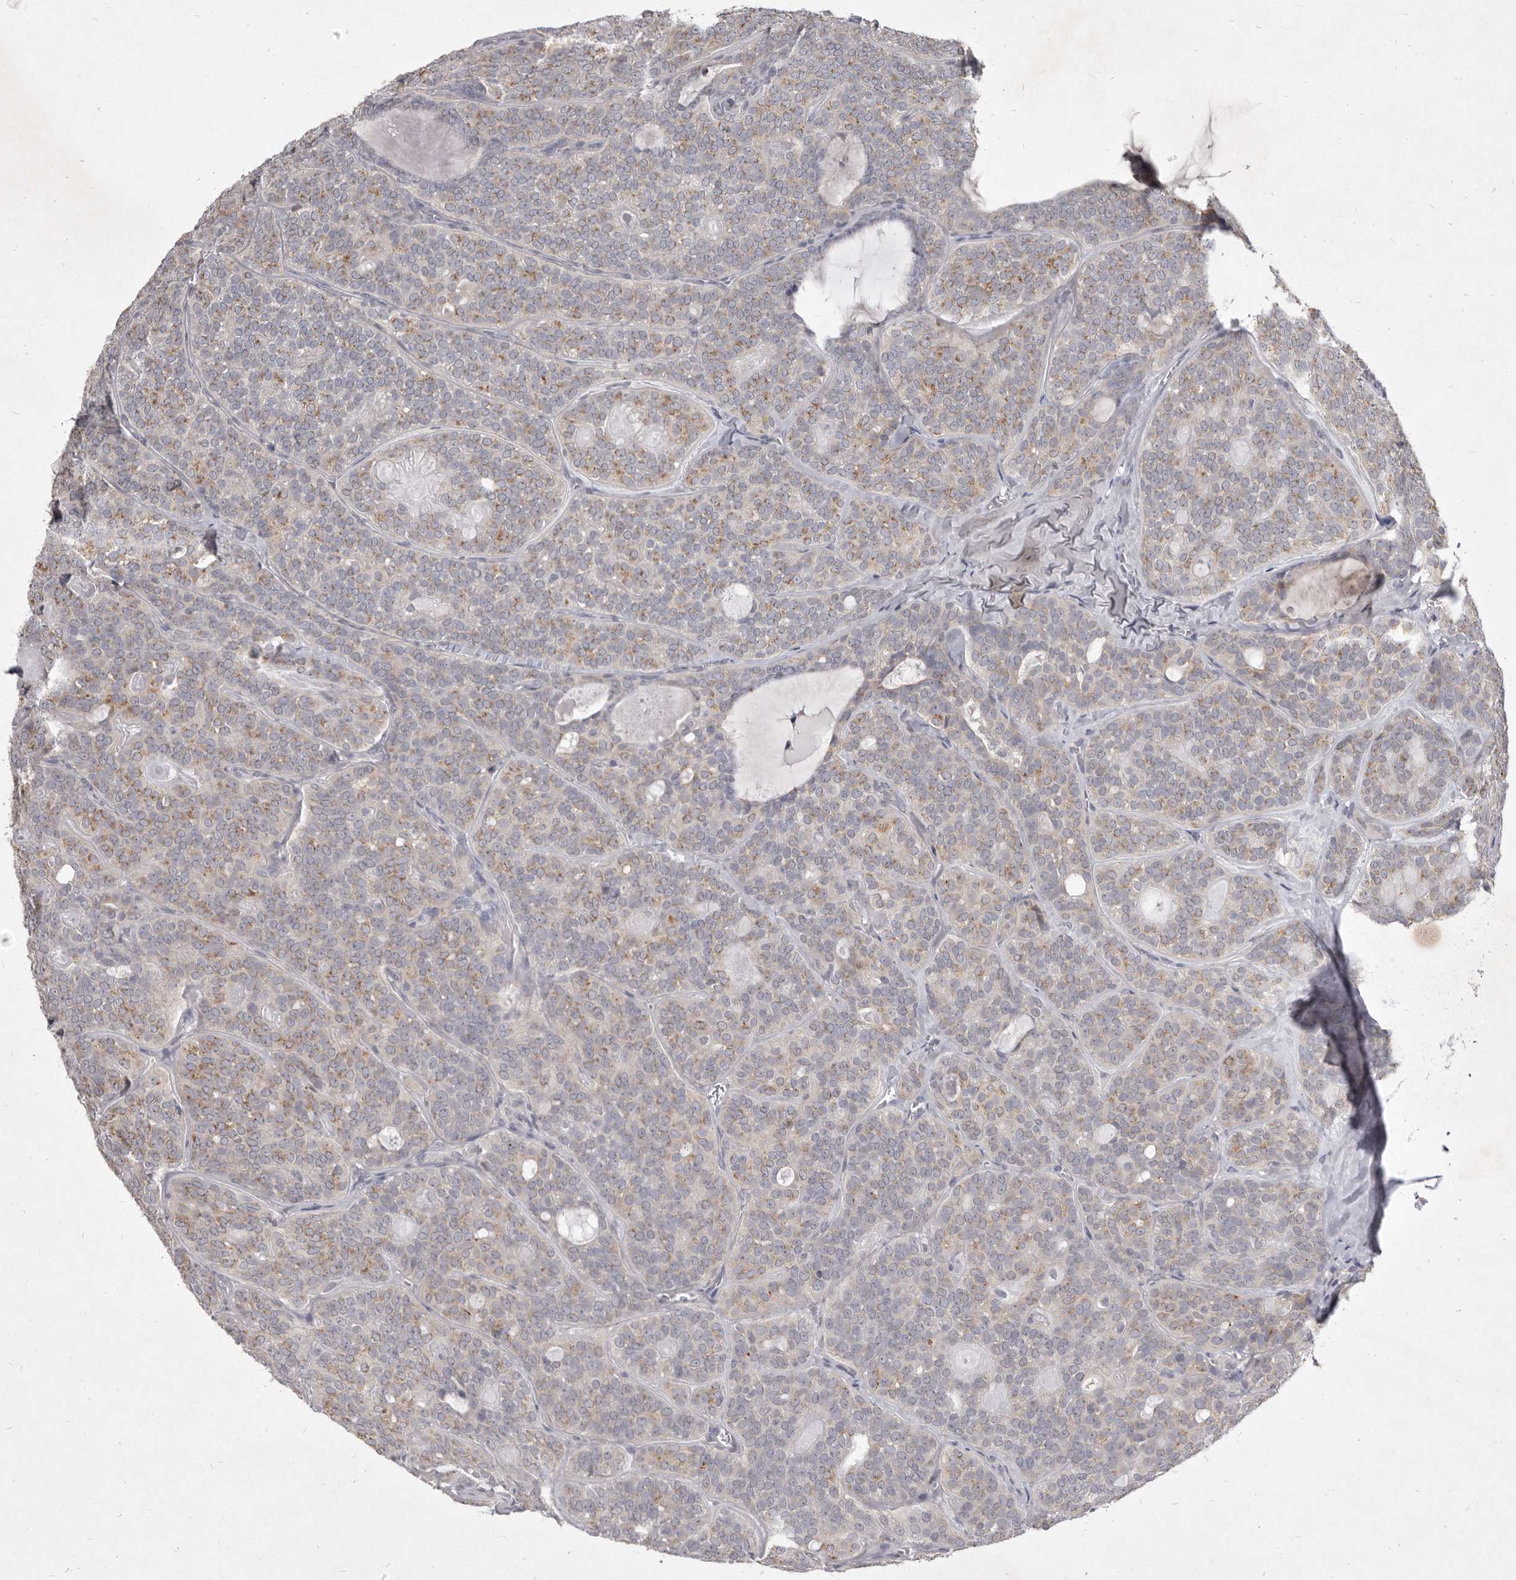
{"staining": {"intensity": "weak", "quantity": ">75%", "location": "cytoplasmic/membranous"}, "tissue": "head and neck cancer", "cell_type": "Tumor cells", "image_type": "cancer", "snomed": [{"axis": "morphology", "description": "Adenocarcinoma, NOS"}, {"axis": "topography", "description": "Head-Neck"}], "caption": "A photomicrograph showing weak cytoplasmic/membranous positivity in about >75% of tumor cells in adenocarcinoma (head and neck), as visualized by brown immunohistochemical staining.", "gene": "P2RX6", "patient": {"sex": "male", "age": 66}}